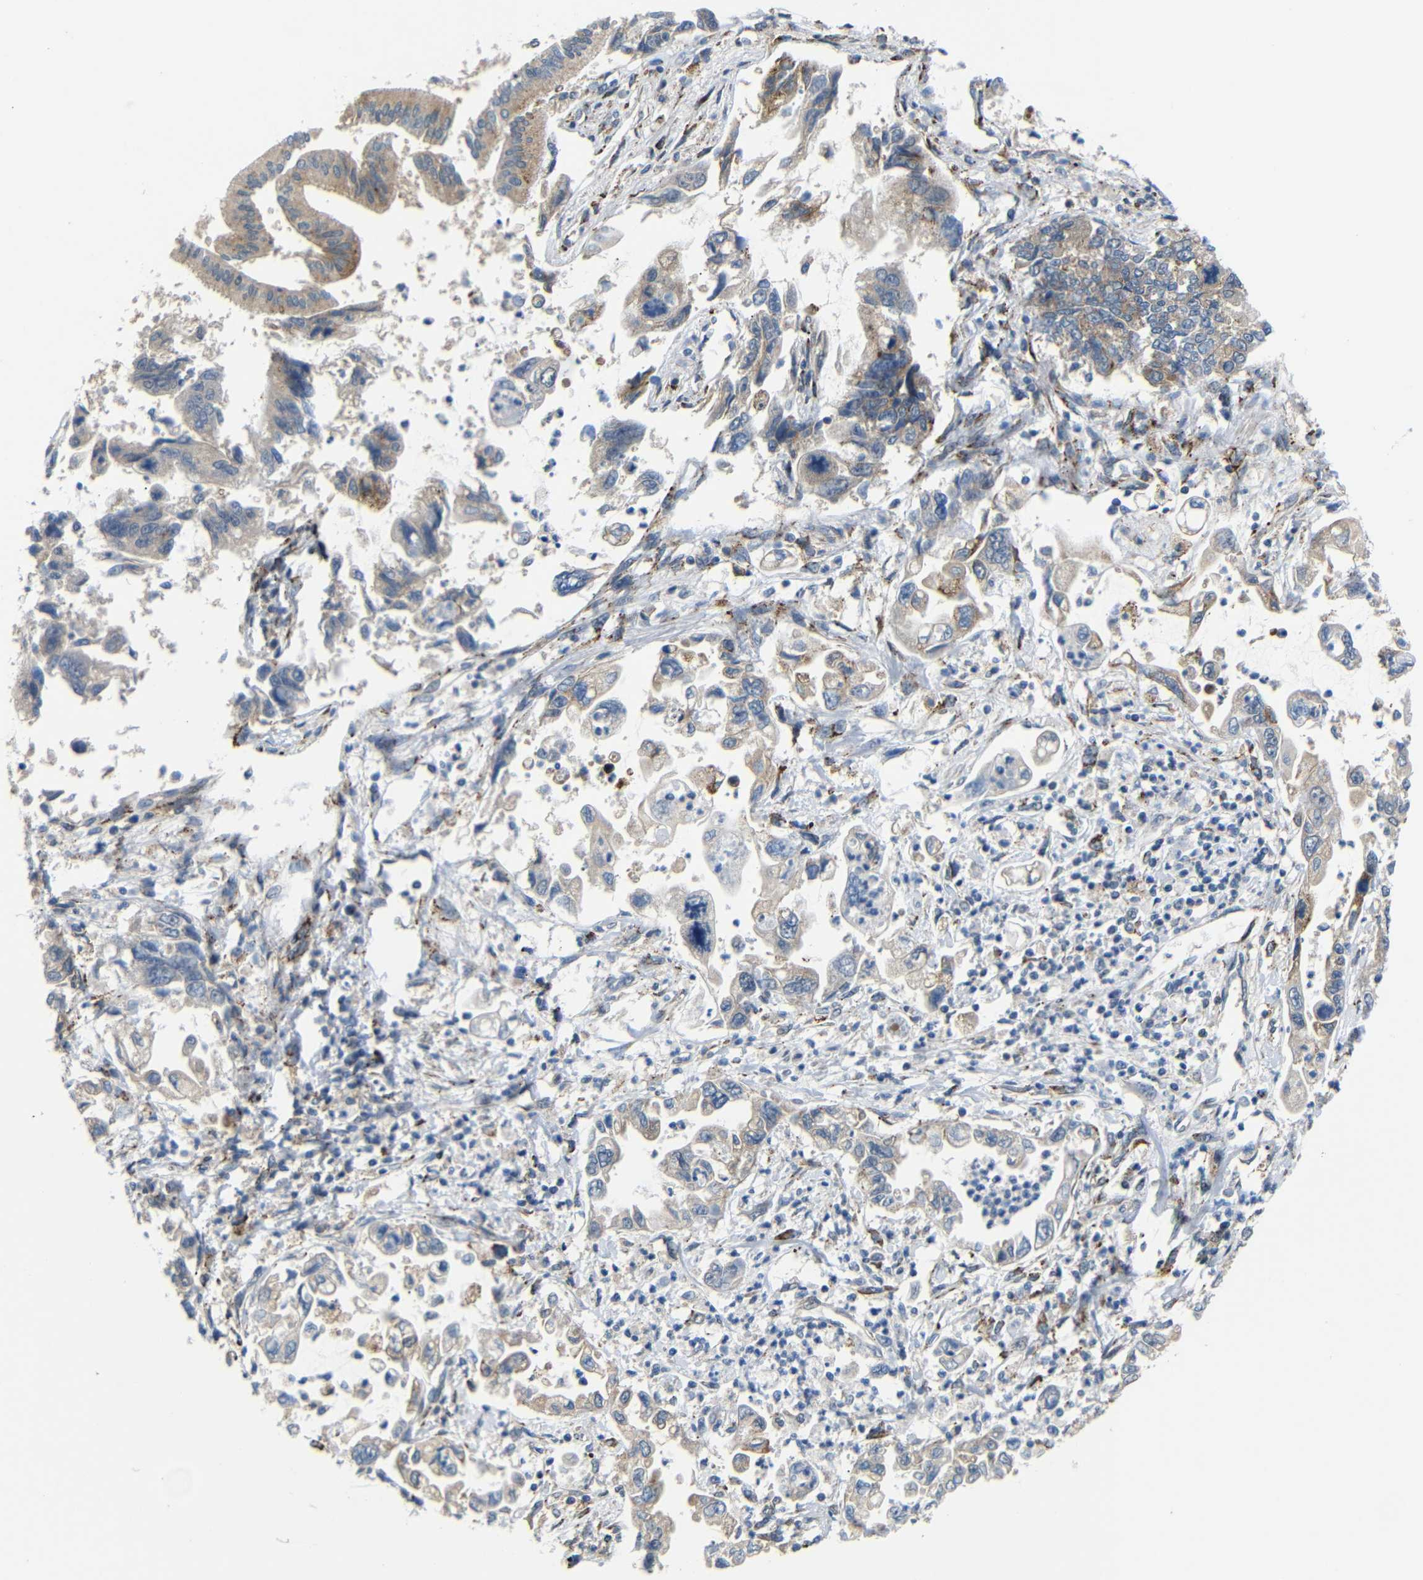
{"staining": {"intensity": "weak", "quantity": "25%-75%", "location": "cytoplasmic/membranous"}, "tissue": "pancreatic cancer", "cell_type": "Tumor cells", "image_type": "cancer", "snomed": [{"axis": "morphology", "description": "Adenocarcinoma, NOS"}, {"axis": "topography", "description": "Pancreas"}], "caption": "IHC of pancreatic cancer (adenocarcinoma) shows low levels of weak cytoplasmic/membranous expression in about 25%-75% of tumor cells.", "gene": "SYDE1", "patient": {"sex": "male", "age": 56}}